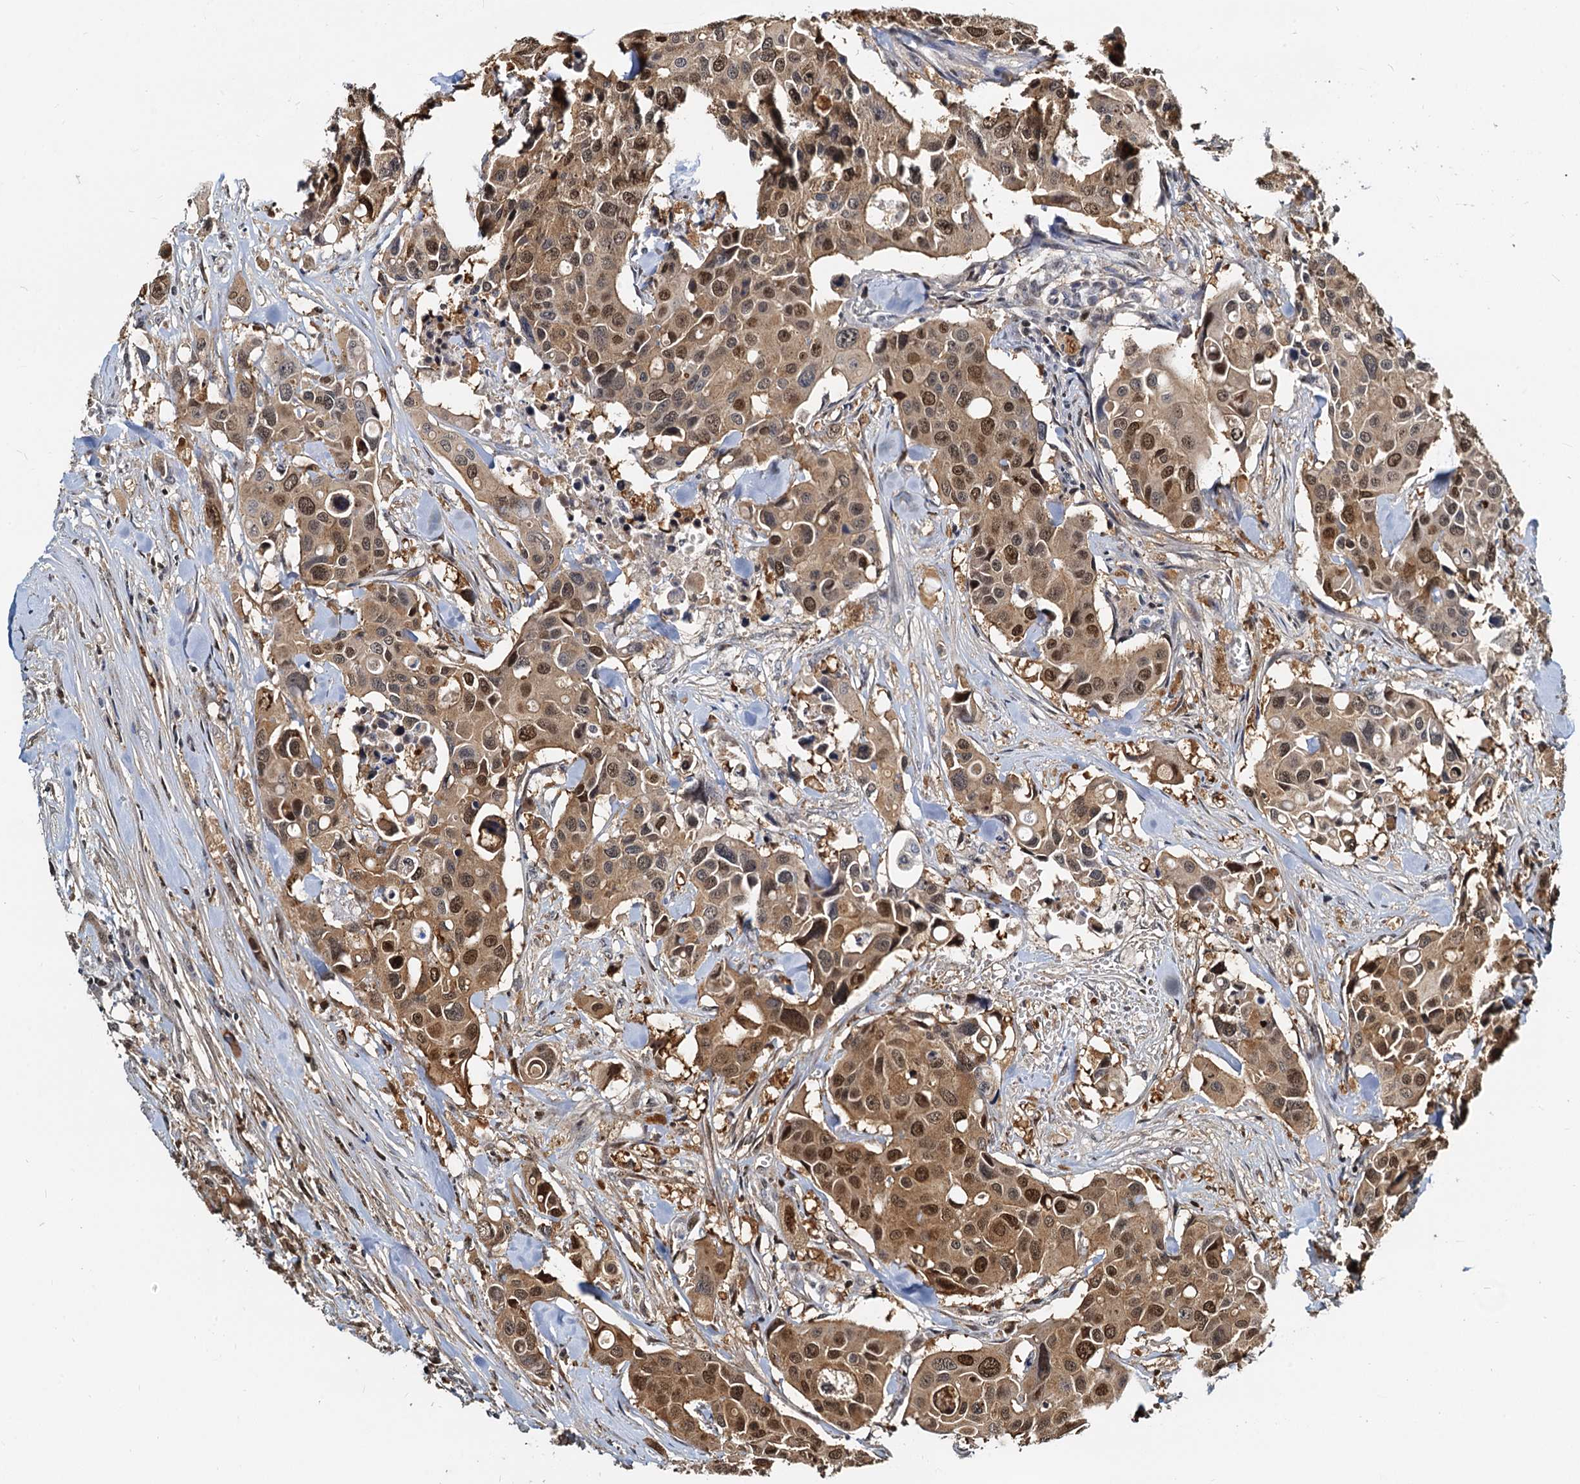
{"staining": {"intensity": "moderate", "quantity": "25%-75%", "location": "cytoplasmic/membranous,nuclear"}, "tissue": "colorectal cancer", "cell_type": "Tumor cells", "image_type": "cancer", "snomed": [{"axis": "morphology", "description": "Adenocarcinoma, NOS"}, {"axis": "topography", "description": "Colon"}], "caption": "Human colorectal cancer (adenocarcinoma) stained with a brown dye exhibits moderate cytoplasmic/membranous and nuclear positive positivity in approximately 25%-75% of tumor cells.", "gene": "PTGES3", "patient": {"sex": "male", "age": 77}}